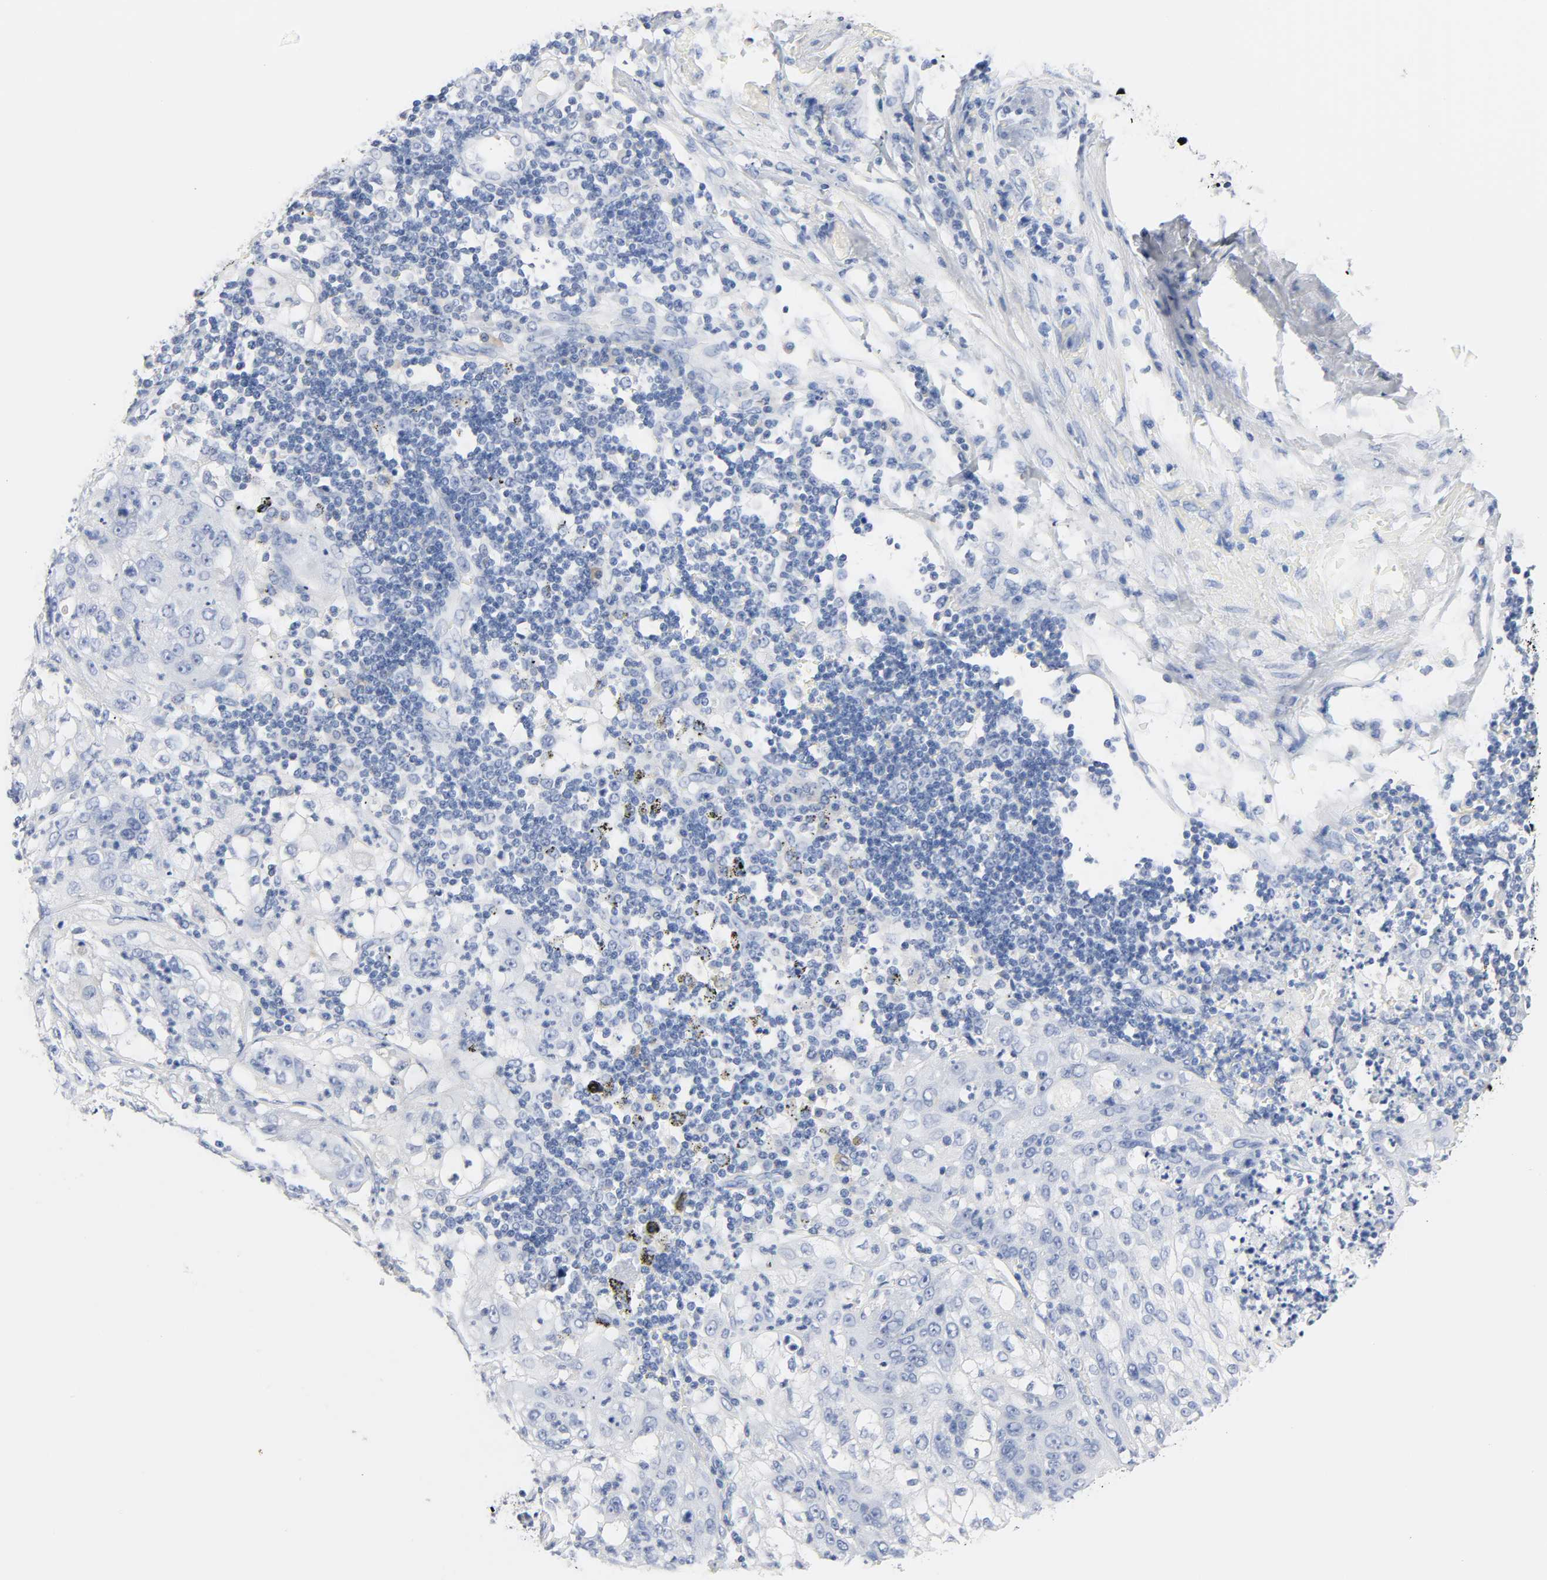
{"staining": {"intensity": "negative", "quantity": "none", "location": "none"}, "tissue": "lung cancer", "cell_type": "Tumor cells", "image_type": "cancer", "snomed": [{"axis": "morphology", "description": "Inflammation, NOS"}, {"axis": "morphology", "description": "Squamous cell carcinoma, NOS"}, {"axis": "topography", "description": "Lymph node"}, {"axis": "topography", "description": "Soft tissue"}, {"axis": "topography", "description": "Lung"}], "caption": "Immunohistochemistry photomicrograph of lung cancer stained for a protein (brown), which reveals no positivity in tumor cells.", "gene": "ACP3", "patient": {"sex": "male", "age": 66}}